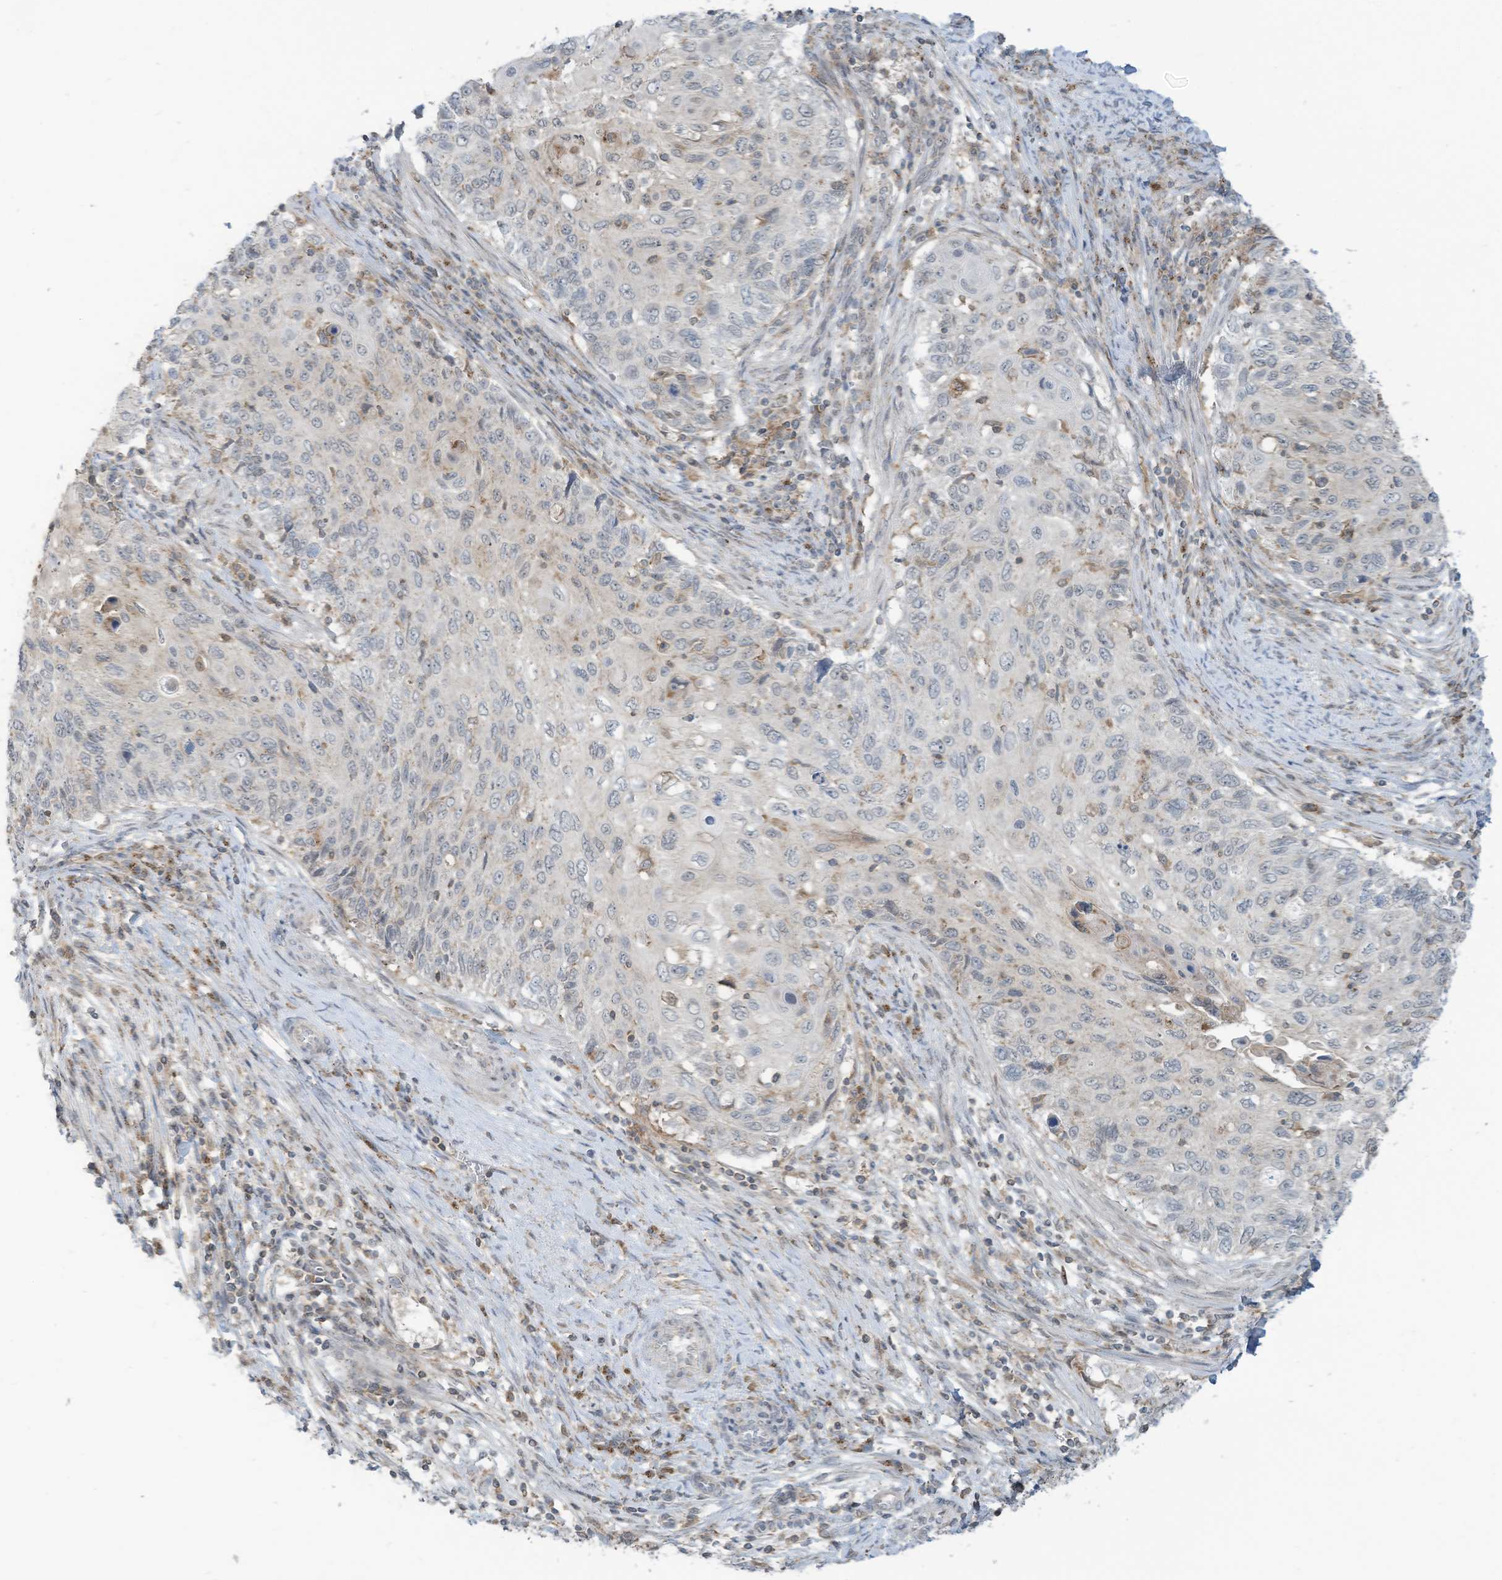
{"staining": {"intensity": "negative", "quantity": "none", "location": "none"}, "tissue": "cervical cancer", "cell_type": "Tumor cells", "image_type": "cancer", "snomed": [{"axis": "morphology", "description": "Squamous cell carcinoma, NOS"}, {"axis": "topography", "description": "Cervix"}], "caption": "IHC of cervical cancer demonstrates no staining in tumor cells.", "gene": "PARVG", "patient": {"sex": "female", "age": 70}}